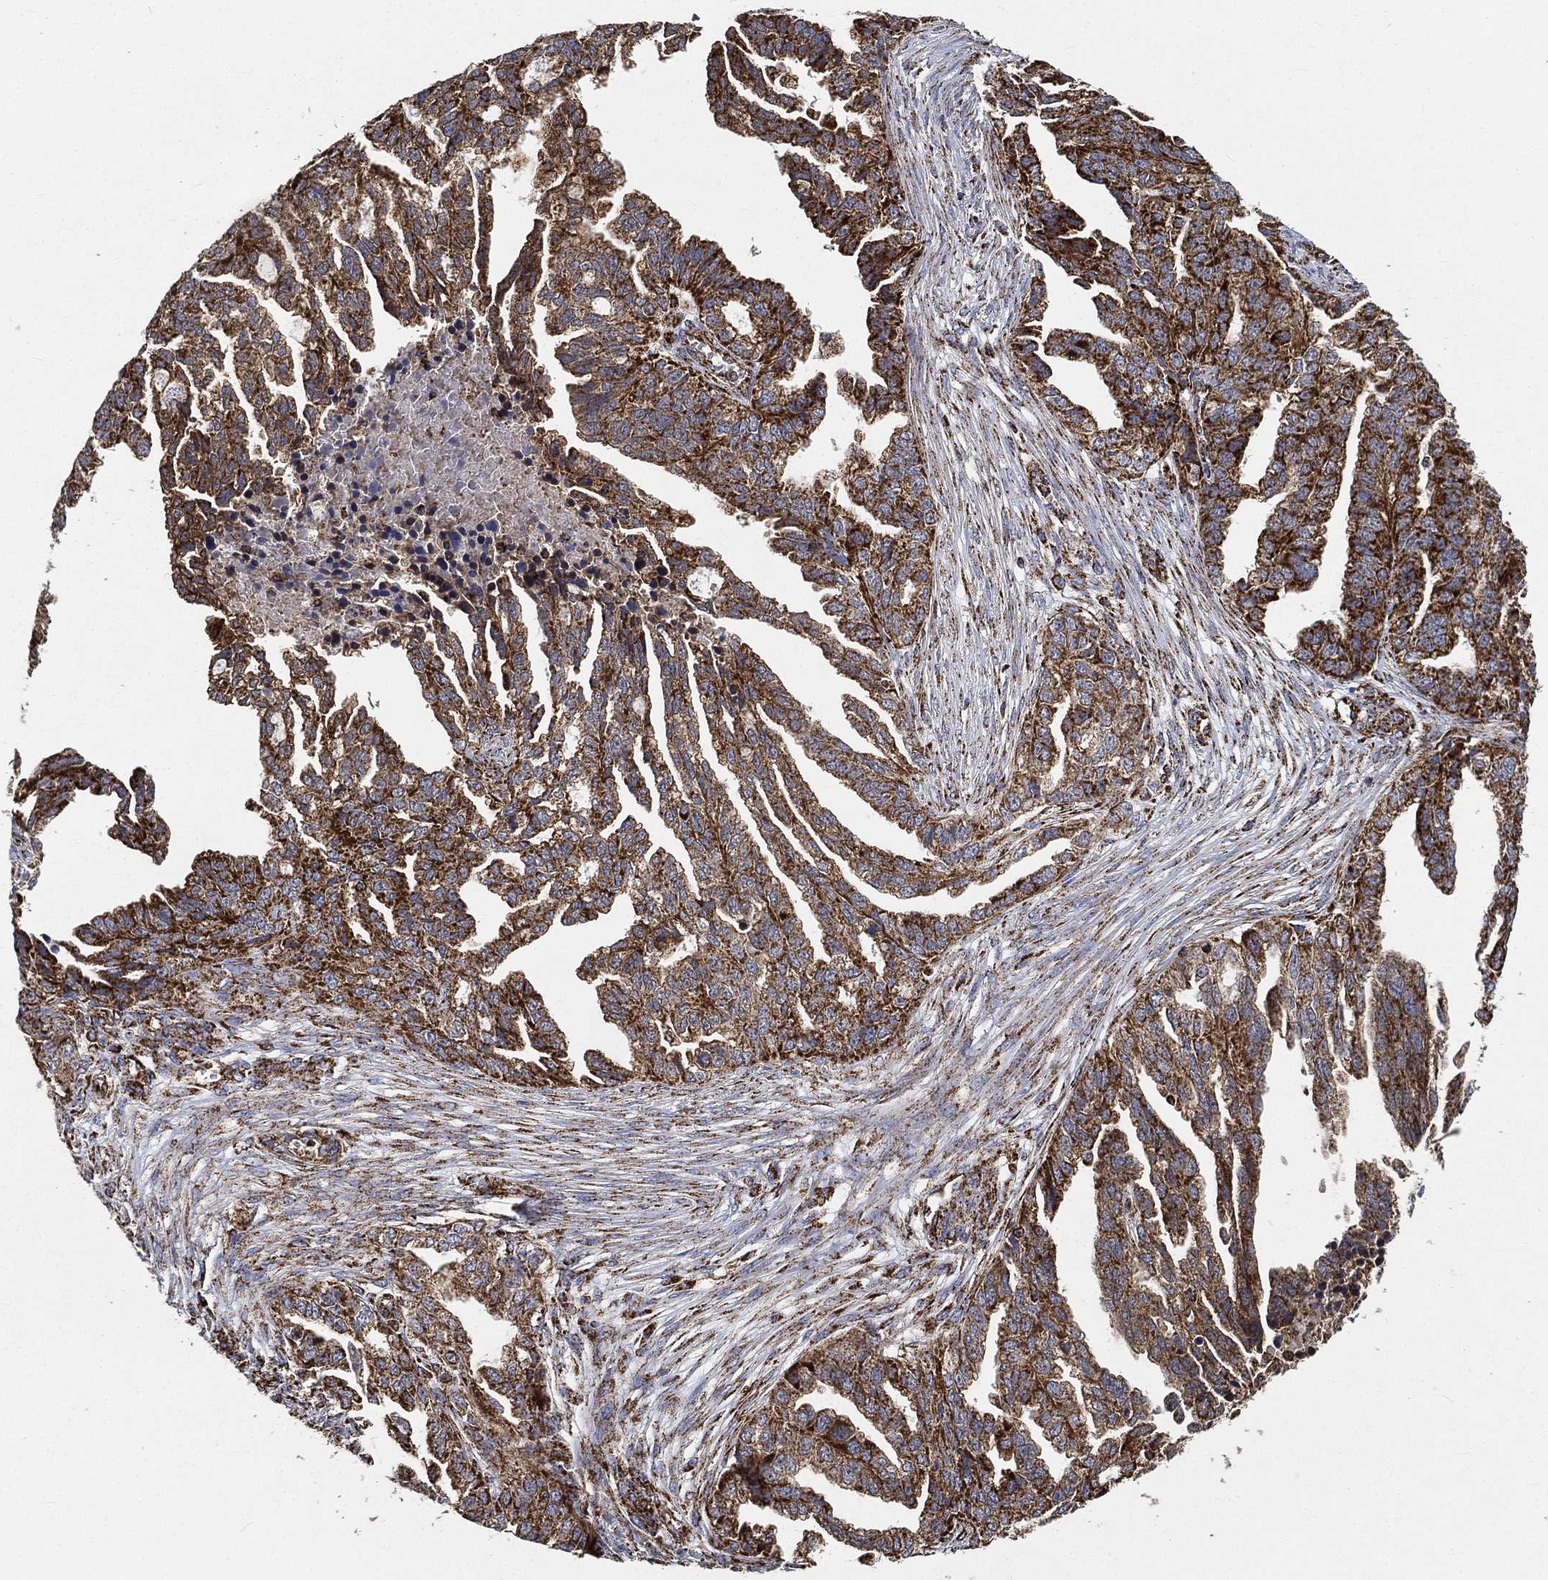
{"staining": {"intensity": "strong", "quantity": ">75%", "location": "cytoplasmic/membranous"}, "tissue": "ovarian cancer", "cell_type": "Tumor cells", "image_type": "cancer", "snomed": [{"axis": "morphology", "description": "Cystadenocarcinoma, serous, NOS"}, {"axis": "topography", "description": "Ovary"}], "caption": "Protein analysis of ovarian cancer (serous cystadenocarcinoma) tissue displays strong cytoplasmic/membranous staining in approximately >75% of tumor cells.", "gene": "SLC38A7", "patient": {"sex": "female", "age": 51}}